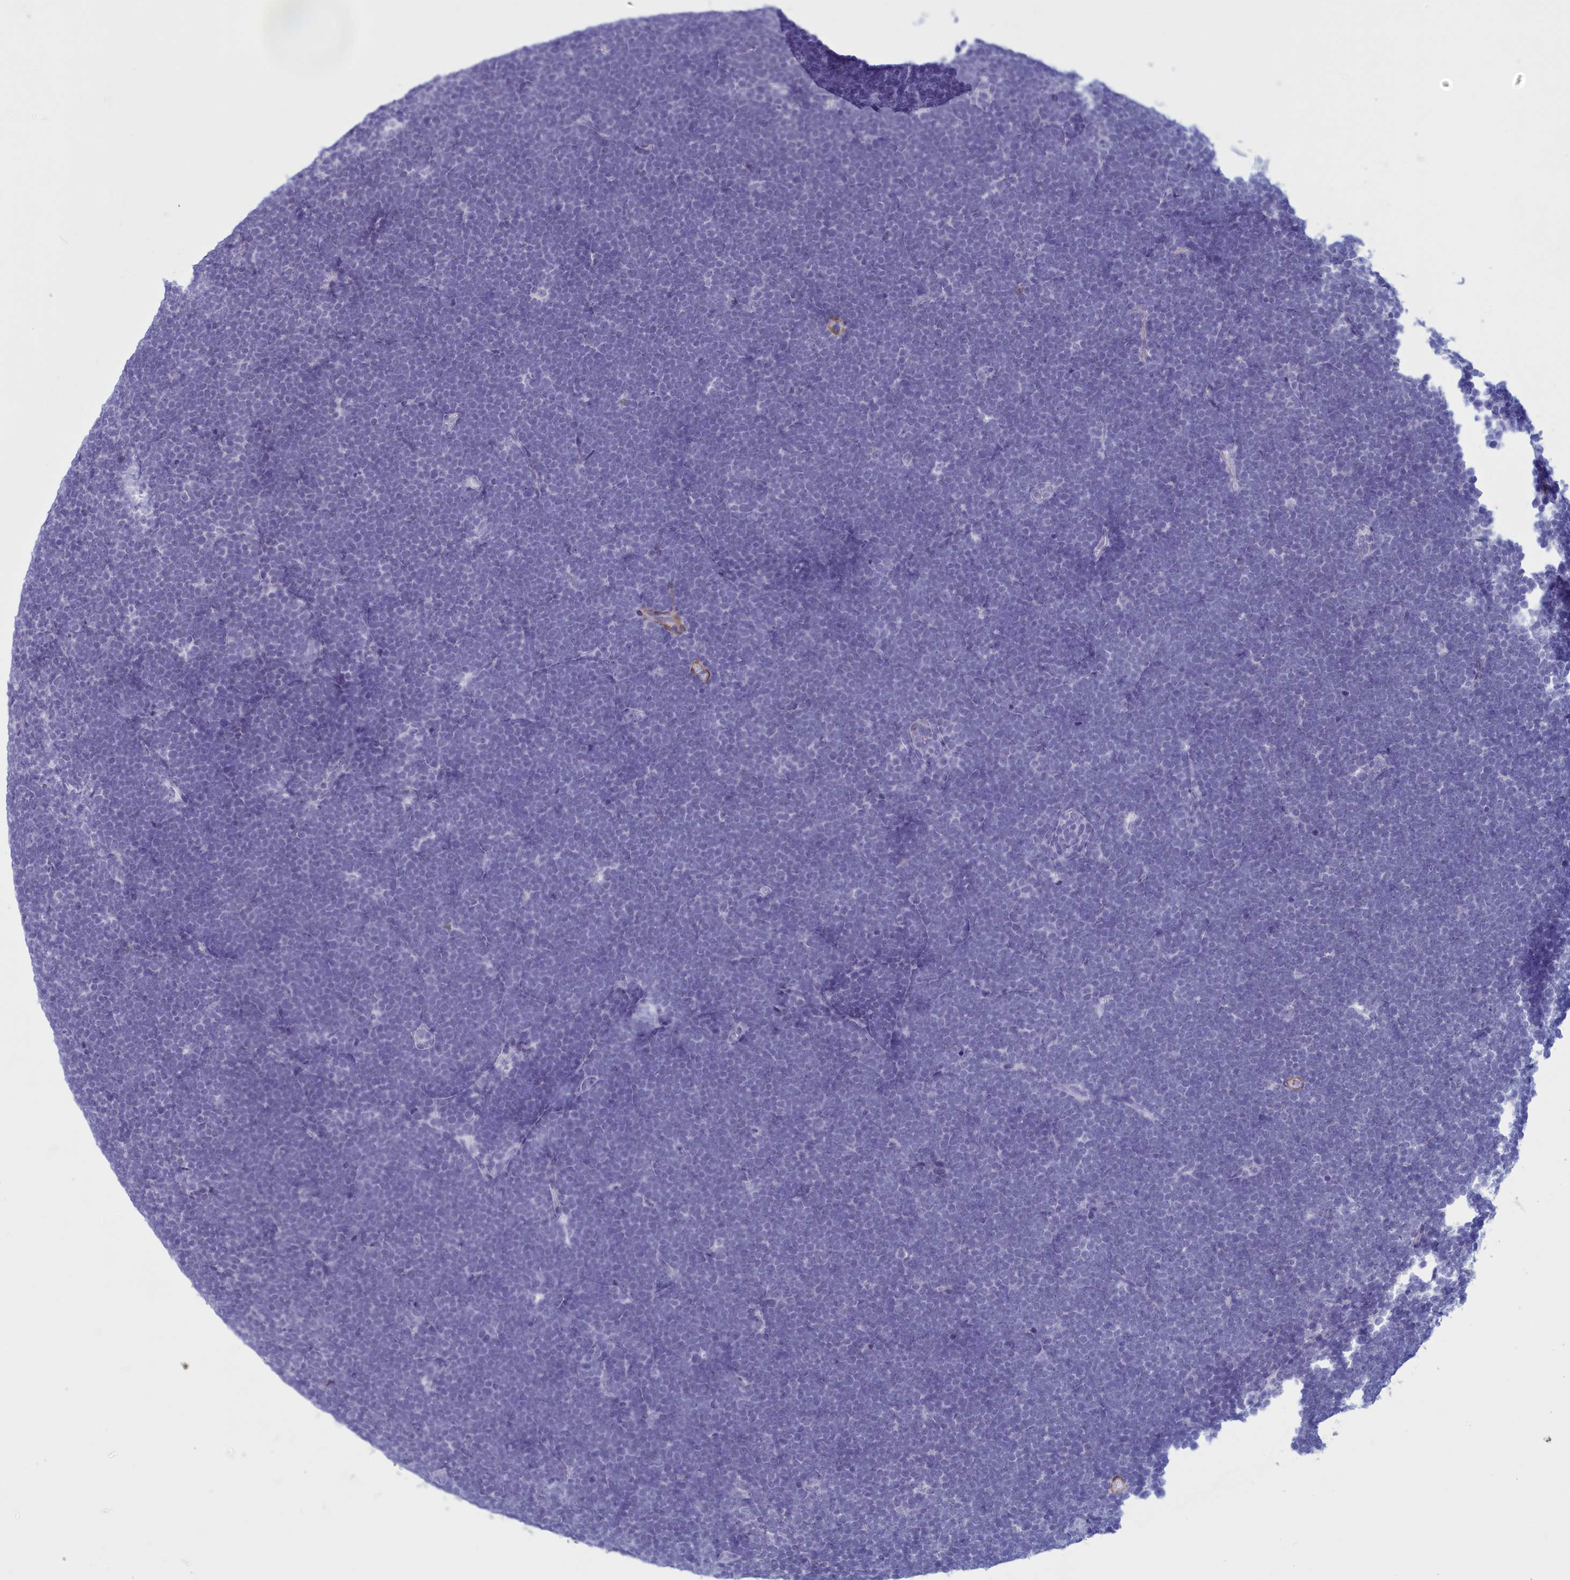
{"staining": {"intensity": "negative", "quantity": "none", "location": "none"}, "tissue": "lymphoma", "cell_type": "Tumor cells", "image_type": "cancer", "snomed": [{"axis": "morphology", "description": "Malignant lymphoma, non-Hodgkin's type, High grade"}, {"axis": "topography", "description": "Lymph node"}], "caption": "Immunohistochemistry (IHC) histopathology image of human lymphoma stained for a protein (brown), which exhibits no staining in tumor cells.", "gene": "GAPDHS", "patient": {"sex": "male", "age": 13}}